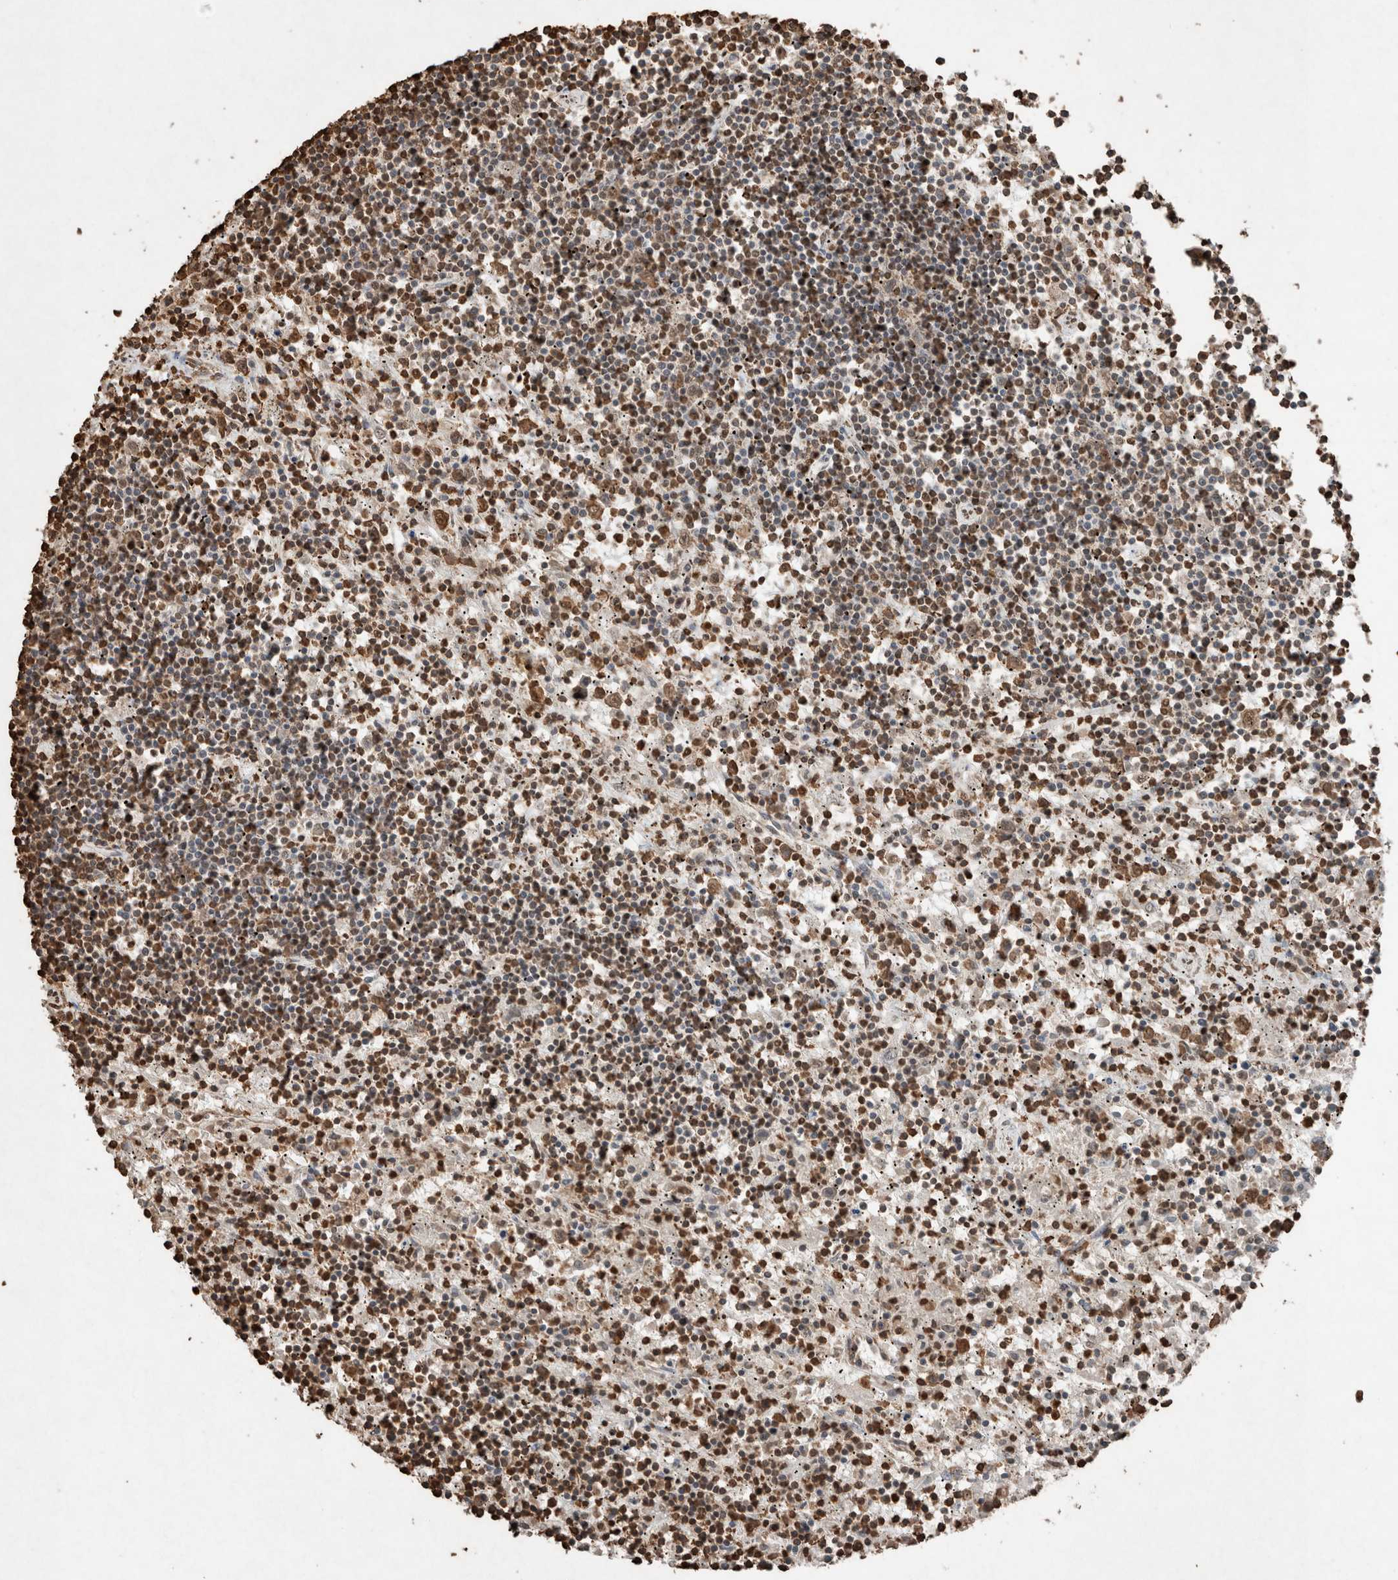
{"staining": {"intensity": "moderate", "quantity": "25%-75%", "location": "nuclear"}, "tissue": "lymphoma", "cell_type": "Tumor cells", "image_type": "cancer", "snomed": [{"axis": "morphology", "description": "Malignant lymphoma, non-Hodgkin's type, Low grade"}, {"axis": "topography", "description": "Spleen"}], "caption": "Moderate nuclear expression for a protein is identified in about 25%-75% of tumor cells of low-grade malignant lymphoma, non-Hodgkin's type using immunohistochemistry (IHC).", "gene": "FSTL3", "patient": {"sex": "male", "age": 76}}